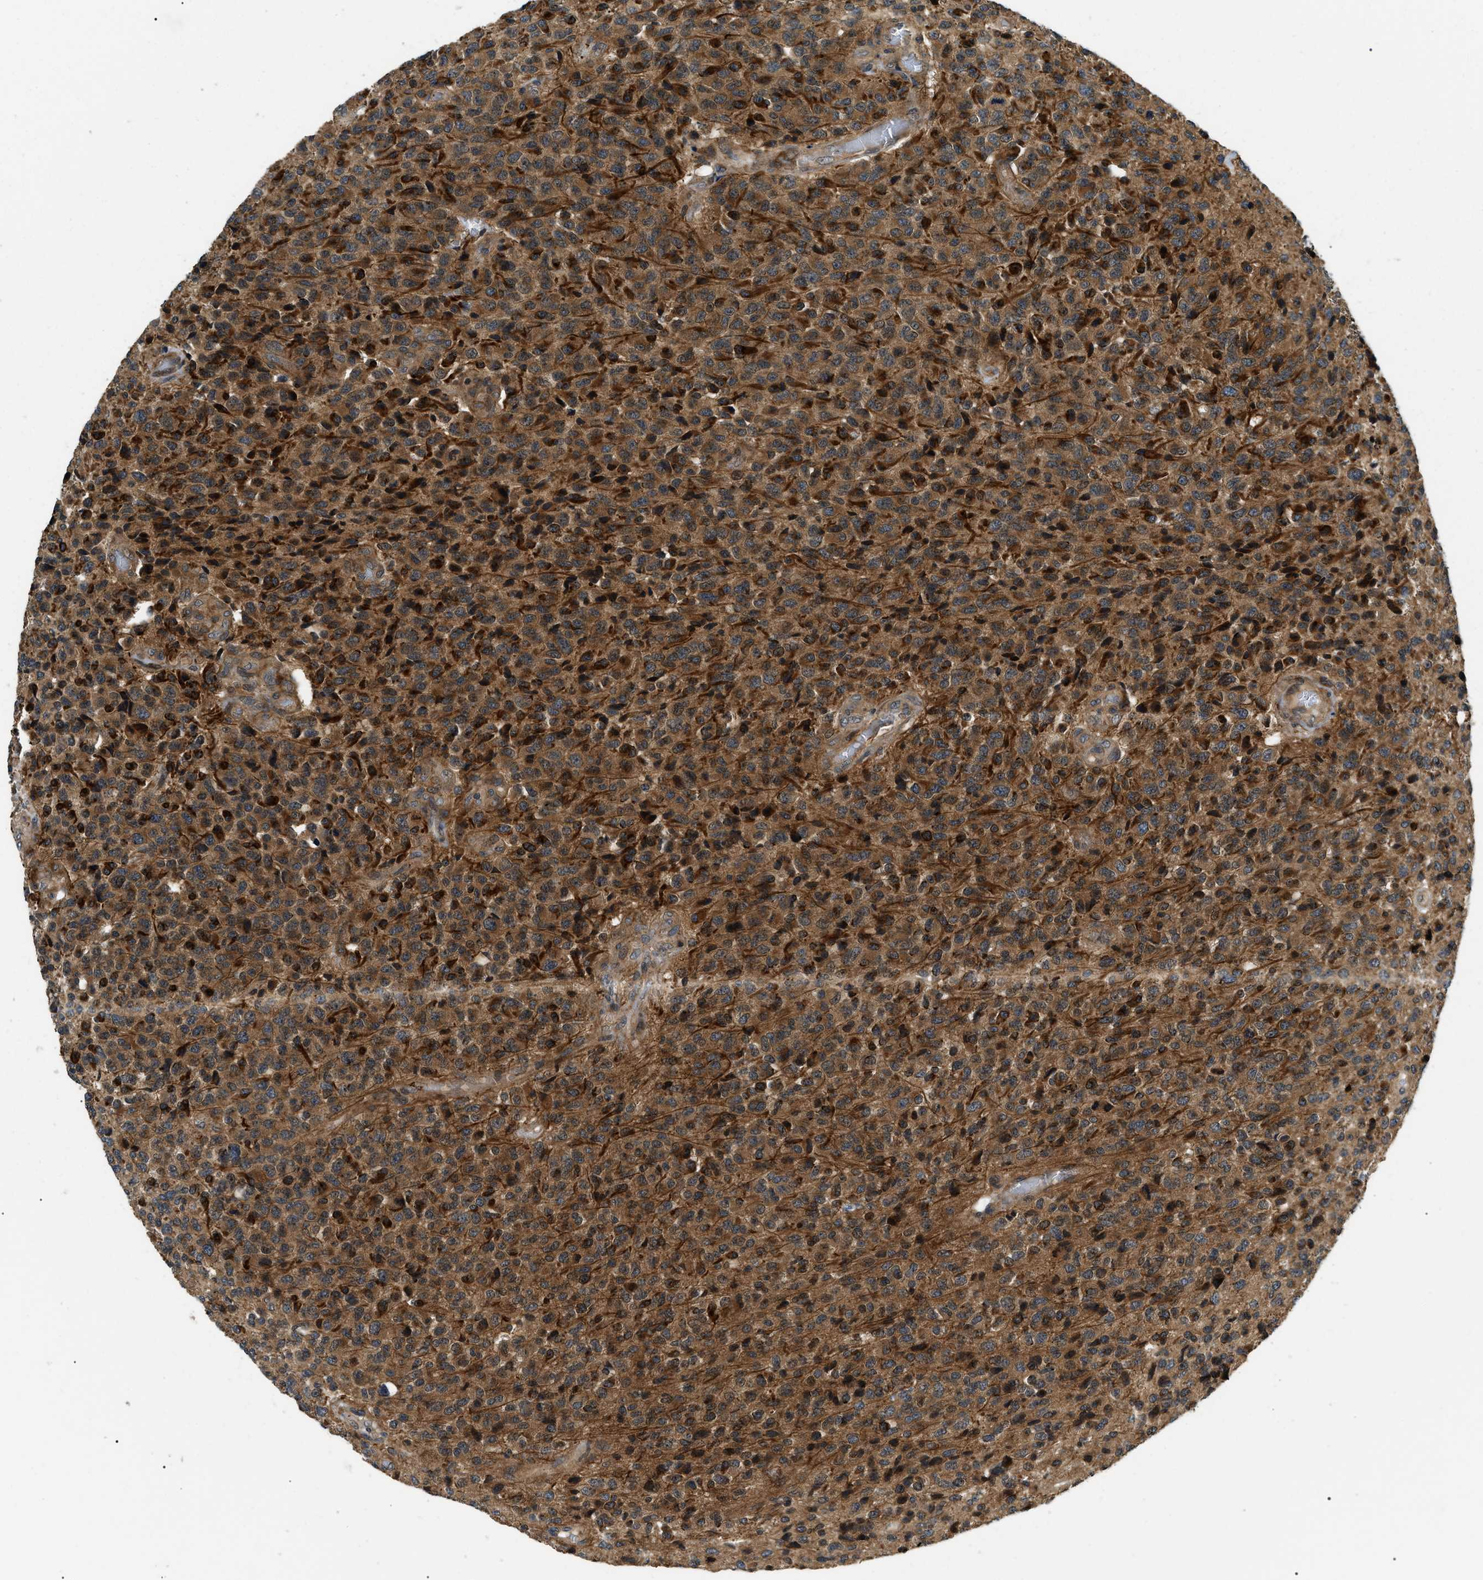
{"staining": {"intensity": "moderate", "quantity": ">75%", "location": "cytoplasmic/membranous"}, "tissue": "glioma", "cell_type": "Tumor cells", "image_type": "cancer", "snomed": [{"axis": "morphology", "description": "Glioma, malignant, High grade"}, {"axis": "topography", "description": "pancreas cauda"}], "caption": "Brown immunohistochemical staining in human malignant glioma (high-grade) displays moderate cytoplasmic/membranous expression in about >75% of tumor cells.", "gene": "ATP6AP1", "patient": {"sex": "male", "age": 60}}